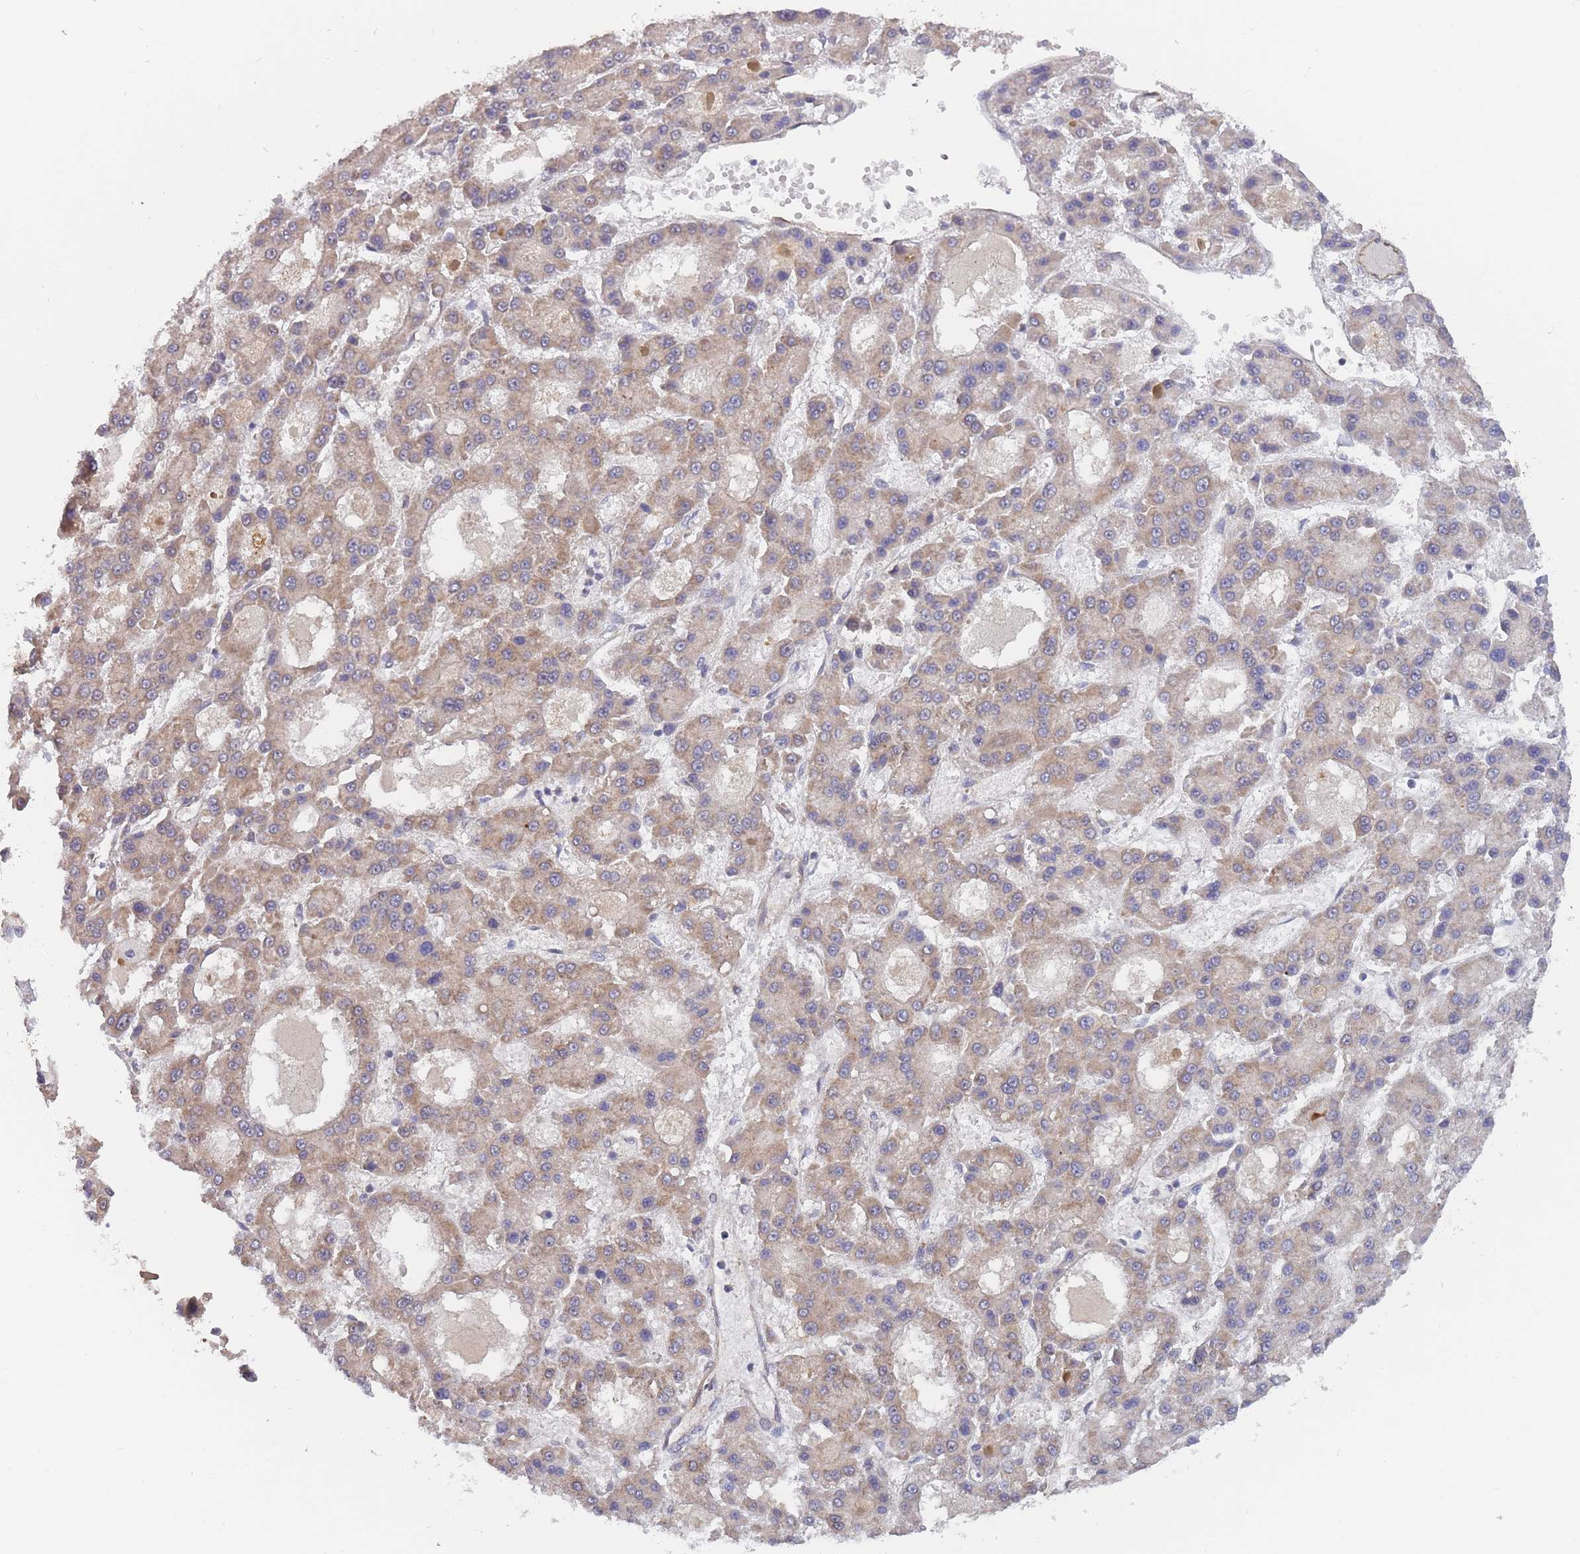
{"staining": {"intensity": "weak", "quantity": ">75%", "location": "cytoplasmic/membranous"}, "tissue": "liver cancer", "cell_type": "Tumor cells", "image_type": "cancer", "snomed": [{"axis": "morphology", "description": "Carcinoma, Hepatocellular, NOS"}, {"axis": "topography", "description": "Liver"}], "caption": "Tumor cells exhibit low levels of weak cytoplasmic/membranous expression in approximately >75% of cells in human liver hepatocellular carcinoma.", "gene": "MRPS18B", "patient": {"sex": "male", "age": 70}}